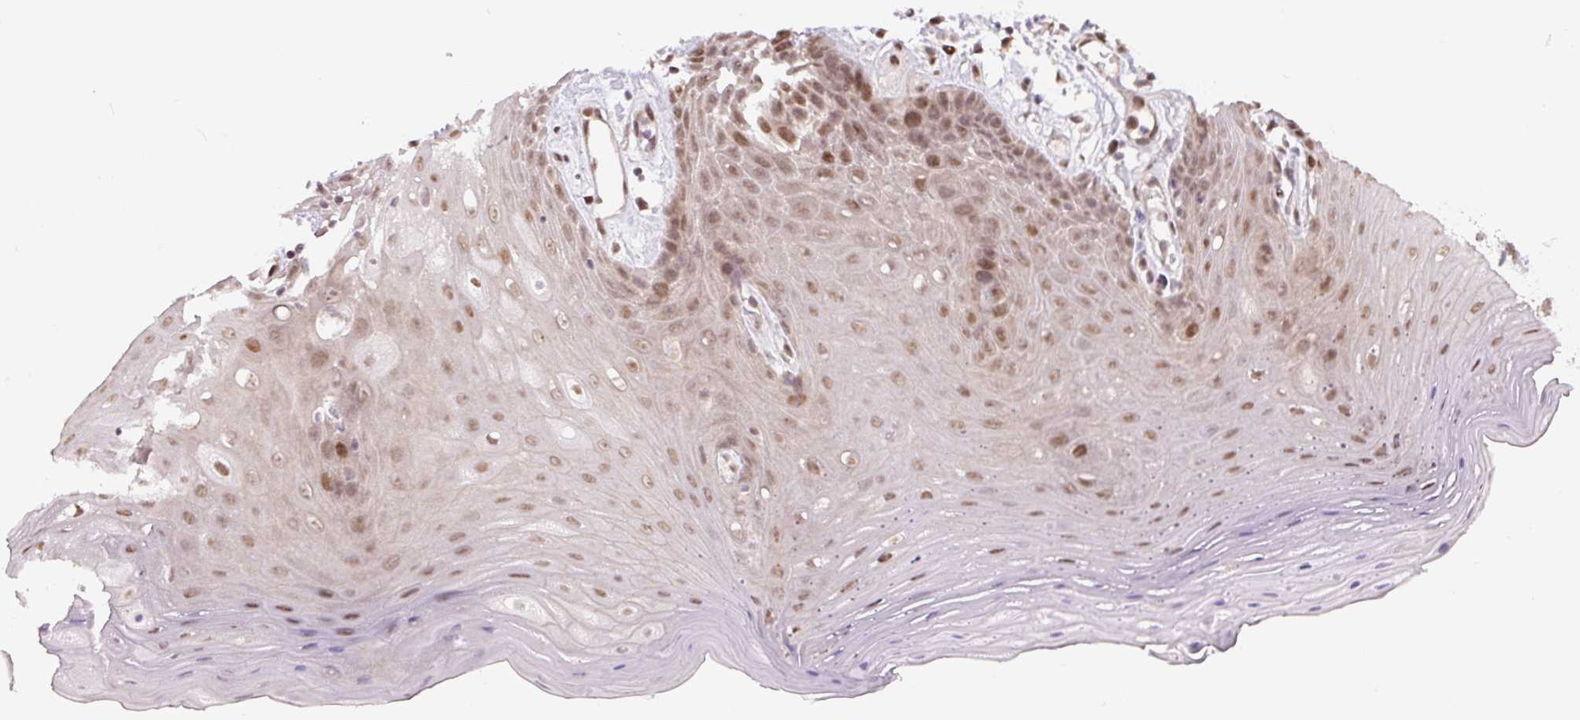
{"staining": {"intensity": "moderate", "quantity": "25%-75%", "location": "nuclear"}, "tissue": "oral mucosa", "cell_type": "Squamous epithelial cells", "image_type": "normal", "snomed": [{"axis": "morphology", "description": "Normal tissue, NOS"}, {"axis": "topography", "description": "Oral tissue"}, {"axis": "topography", "description": "Tounge, NOS"}], "caption": "IHC (DAB) staining of unremarkable oral mucosa displays moderate nuclear protein staining in about 25%-75% of squamous epithelial cells.", "gene": "TCFL5", "patient": {"sex": "female", "age": 59}}